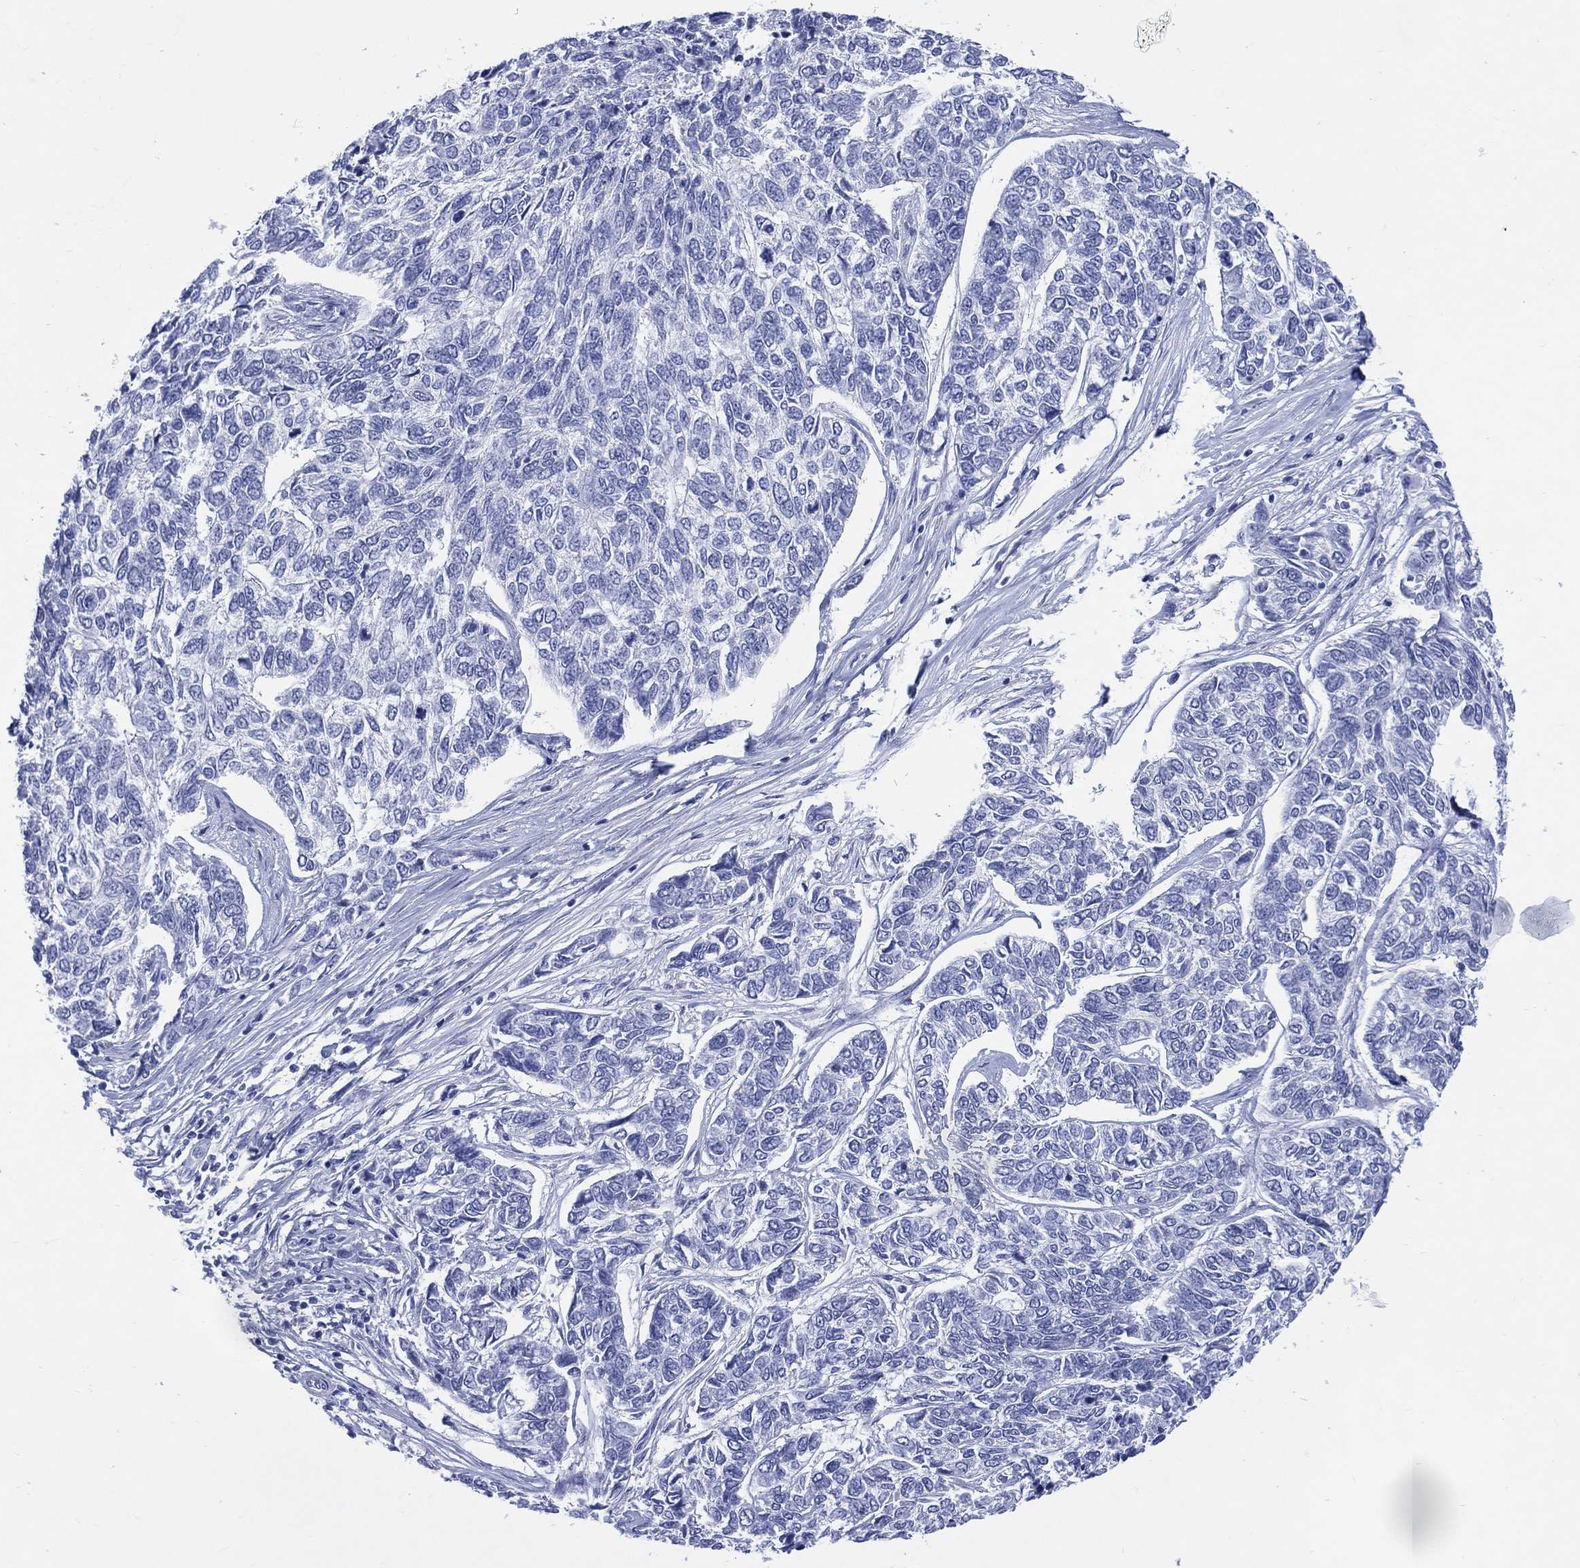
{"staining": {"intensity": "negative", "quantity": "none", "location": "none"}, "tissue": "skin cancer", "cell_type": "Tumor cells", "image_type": "cancer", "snomed": [{"axis": "morphology", "description": "Basal cell carcinoma"}, {"axis": "topography", "description": "Skin"}], "caption": "Skin basal cell carcinoma was stained to show a protein in brown. There is no significant staining in tumor cells. (Immunohistochemistry (ihc), brightfield microscopy, high magnification).", "gene": "LRRD1", "patient": {"sex": "female", "age": 65}}